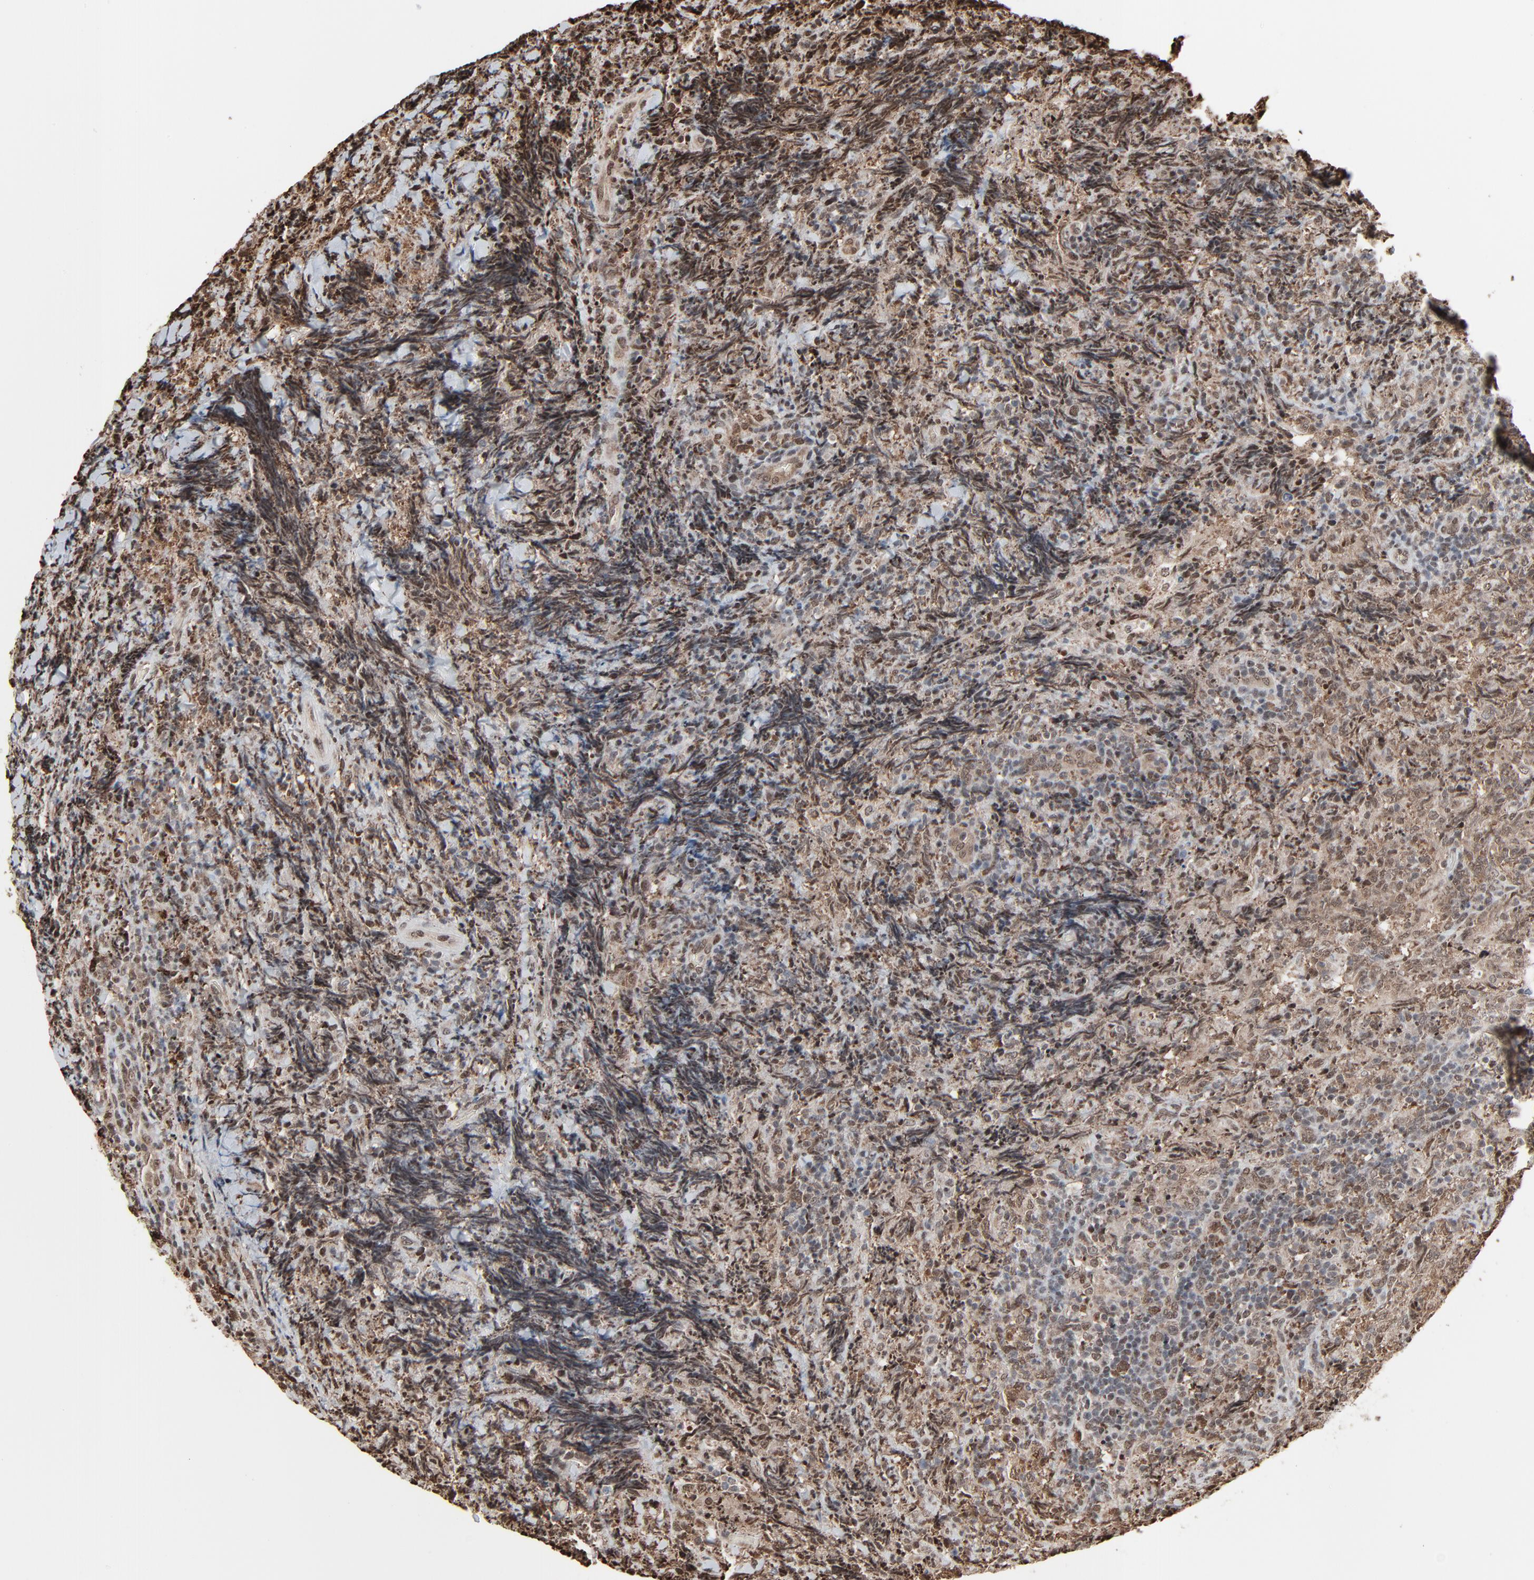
{"staining": {"intensity": "moderate", "quantity": ">75%", "location": "cytoplasmic/membranous,nuclear"}, "tissue": "lymphoma", "cell_type": "Tumor cells", "image_type": "cancer", "snomed": [{"axis": "morphology", "description": "Malignant lymphoma, non-Hodgkin's type, High grade"}, {"axis": "topography", "description": "Tonsil"}], "caption": "IHC photomicrograph of malignant lymphoma, non-Hodgkin's type (high-grade) stained for a protein (brown), which demonstrates medium levels of moderate cytoplasmic/membranous and nuclear staining in about >75% of tumor cells.", "gene": "MEIS2", "patient": {"sex": "female", "age": 36}}